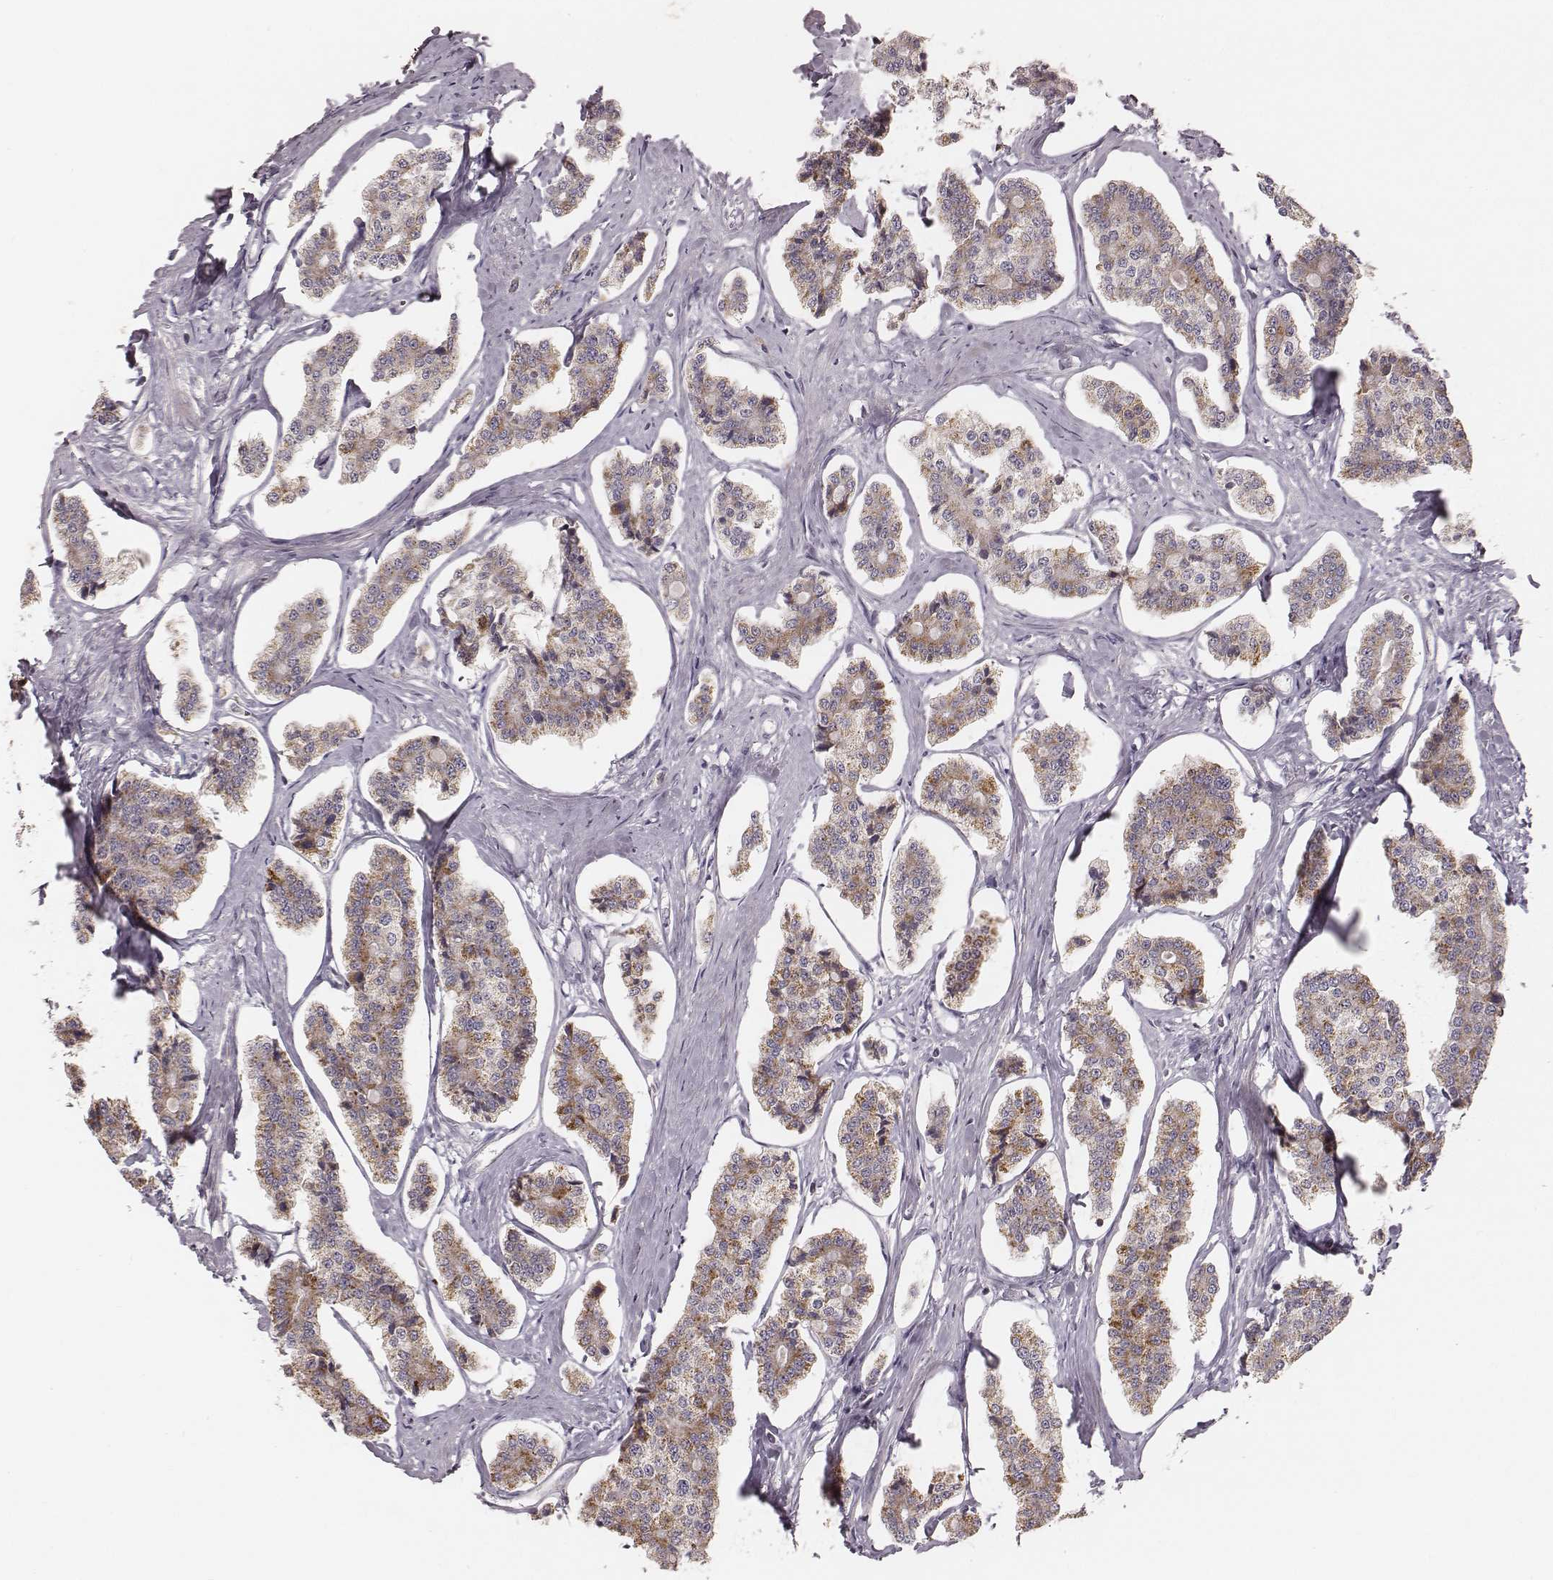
{"staining": {"intensity": "moderate", "quantity": ">75%", "location": "cytoplasmic/membranous"}, "tissue": "carcinoid", "cell_type": "Tumor cells", "image_type": "cancer", "snomed": [{"axis": "morphology", "description": "Carcinoid, malignant, NOS"}, {"axis": "topography", "description": "Small intestine"}], "caption": "Carcinoid (malignant) tissue shows moderate cytoplasmic/membranous staining in about >75% of tumor cells, visualized by immunohistochemistry.", "gene": "TUFM", "patient": {"sex": "female", "age": 65}}